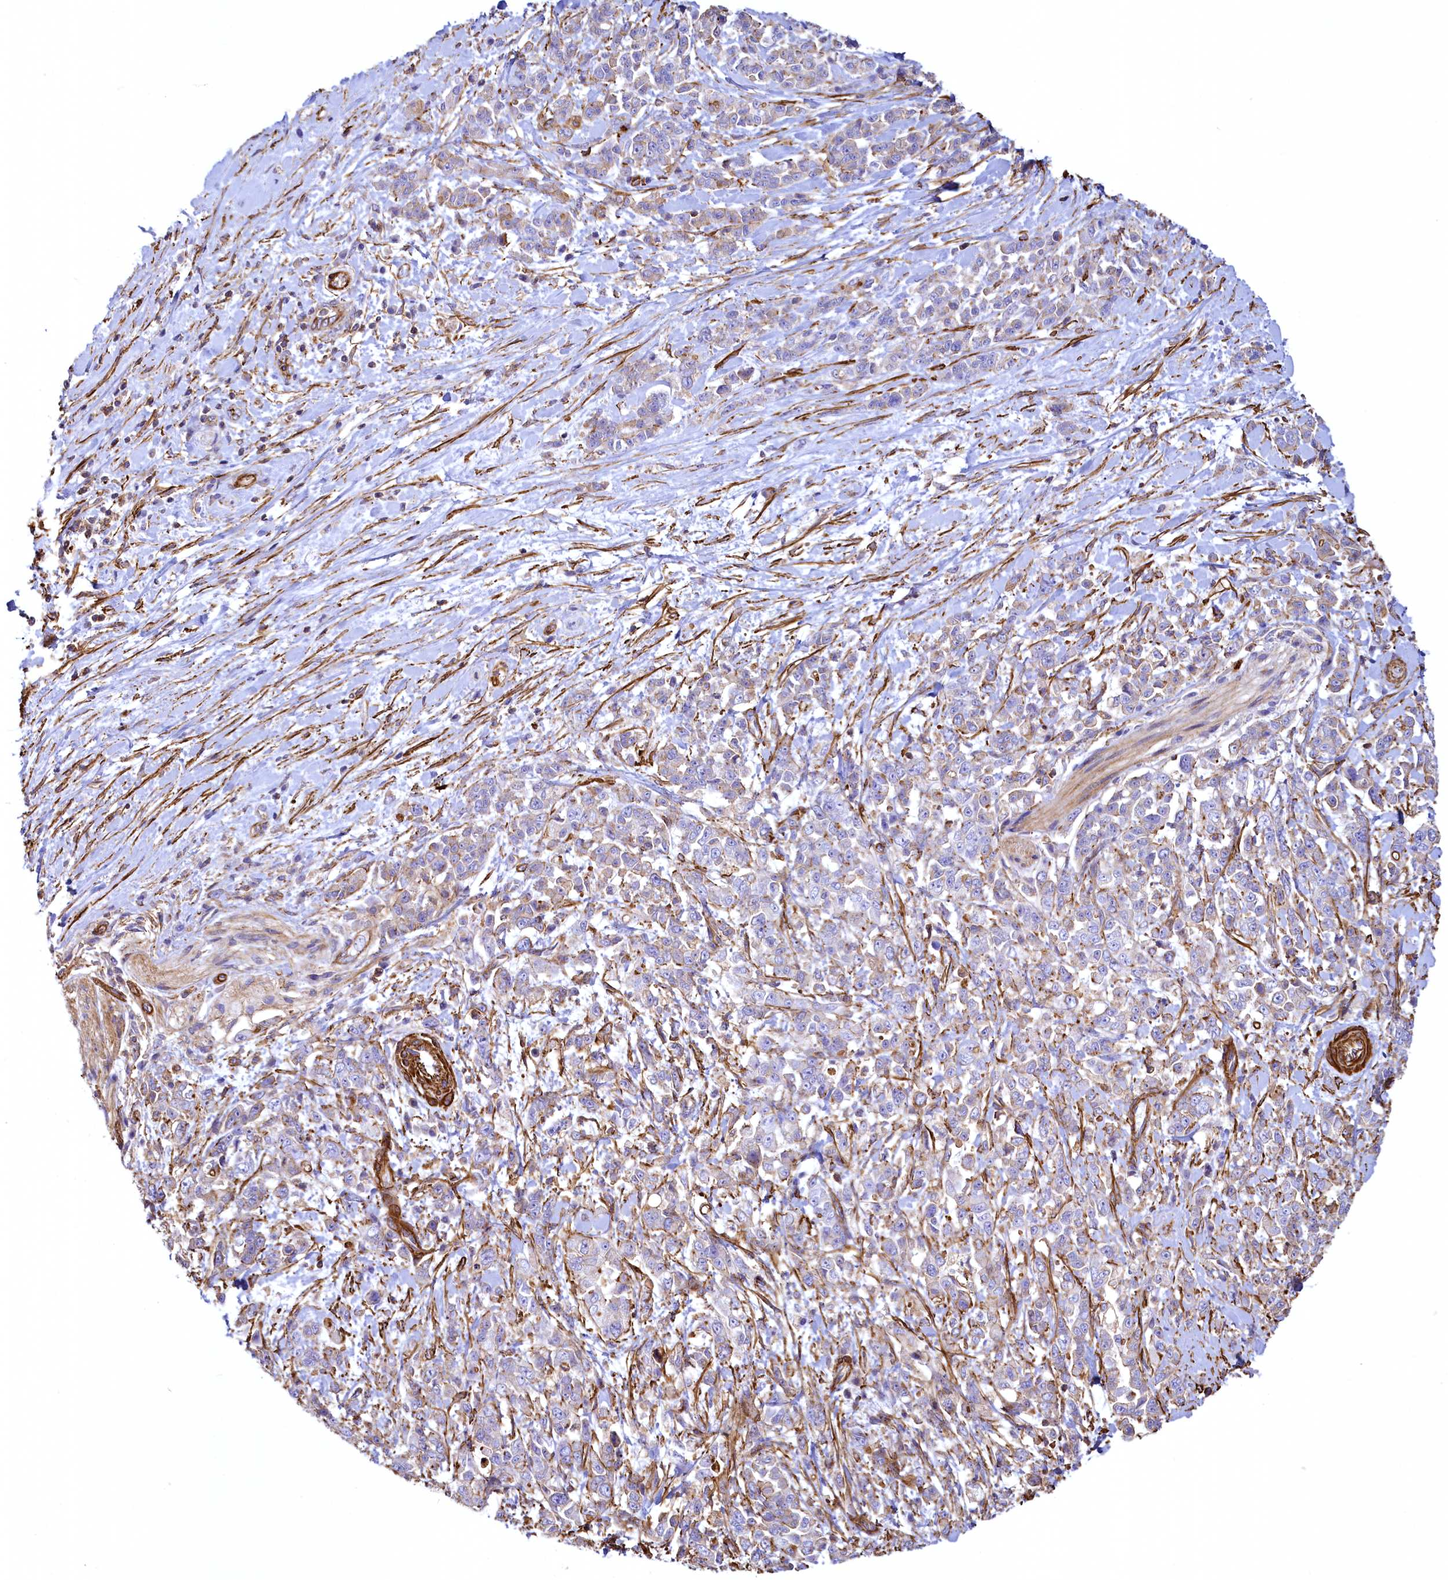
{"staining": {"intensity": "moderate", "quantity": "25%-75%", "location": "cytoplasmic/membranous"}, "tissue": "pancreatic cancer", "cell_type": "Tumor cells", "image_type": "cancer", "snomed": [{"axis": "morphology", "description": "Normal tissue, NOS"}, {"axis": "morphology", "description": "Adenocarcinoma, NOS"}, {"axis": "topography", "description": "Pancreas"}], "caption": "Human pancreatic cancer (adenocarcinoma) stained with a protein marker shows moderate staining in tumor cells.", "gene": "THBS1", "patient": {"sex": "female", "age": 64}}